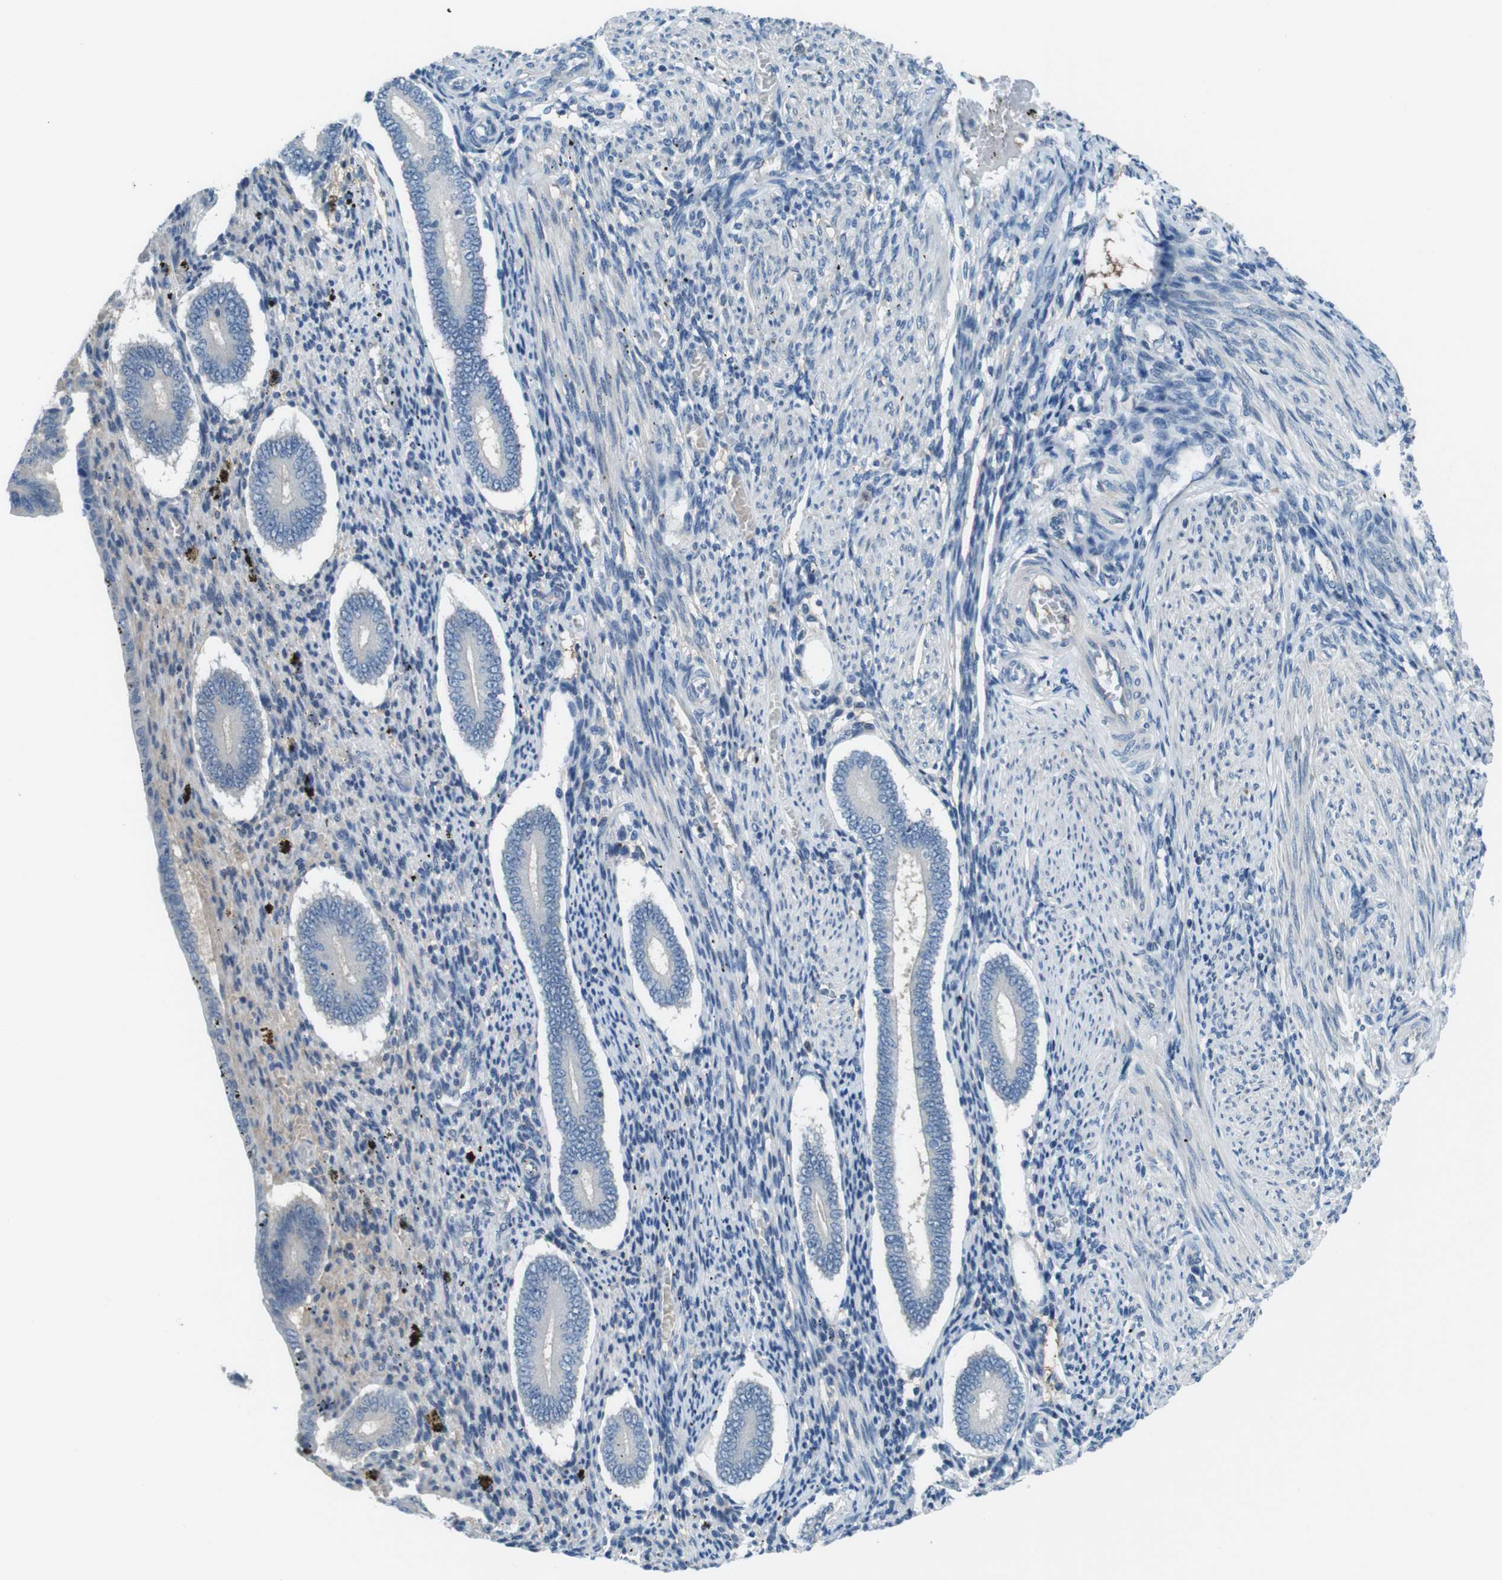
{"staining": {"intensity": "negative", "quantity": "none", "location": "none"}, "tissue": "endometrium", "cell_type": "Cells in endometrial stroma", "image_type": "normal", "snomed": [{"axis": "morphology", "description": "Normal tissue, NOS"}, {"axis": "topography", "description": "Endometrium"}], "caption": "Immunohistochemistry photomicrograph of unremarkable endometrium: human endometrium stained with DAB (3,3'-diaminobenzidine) shows no significant protein expression in cells in endometrial stroma.", "gene": "NANOS2", "patient": {"sex": "female", "age": 42}}